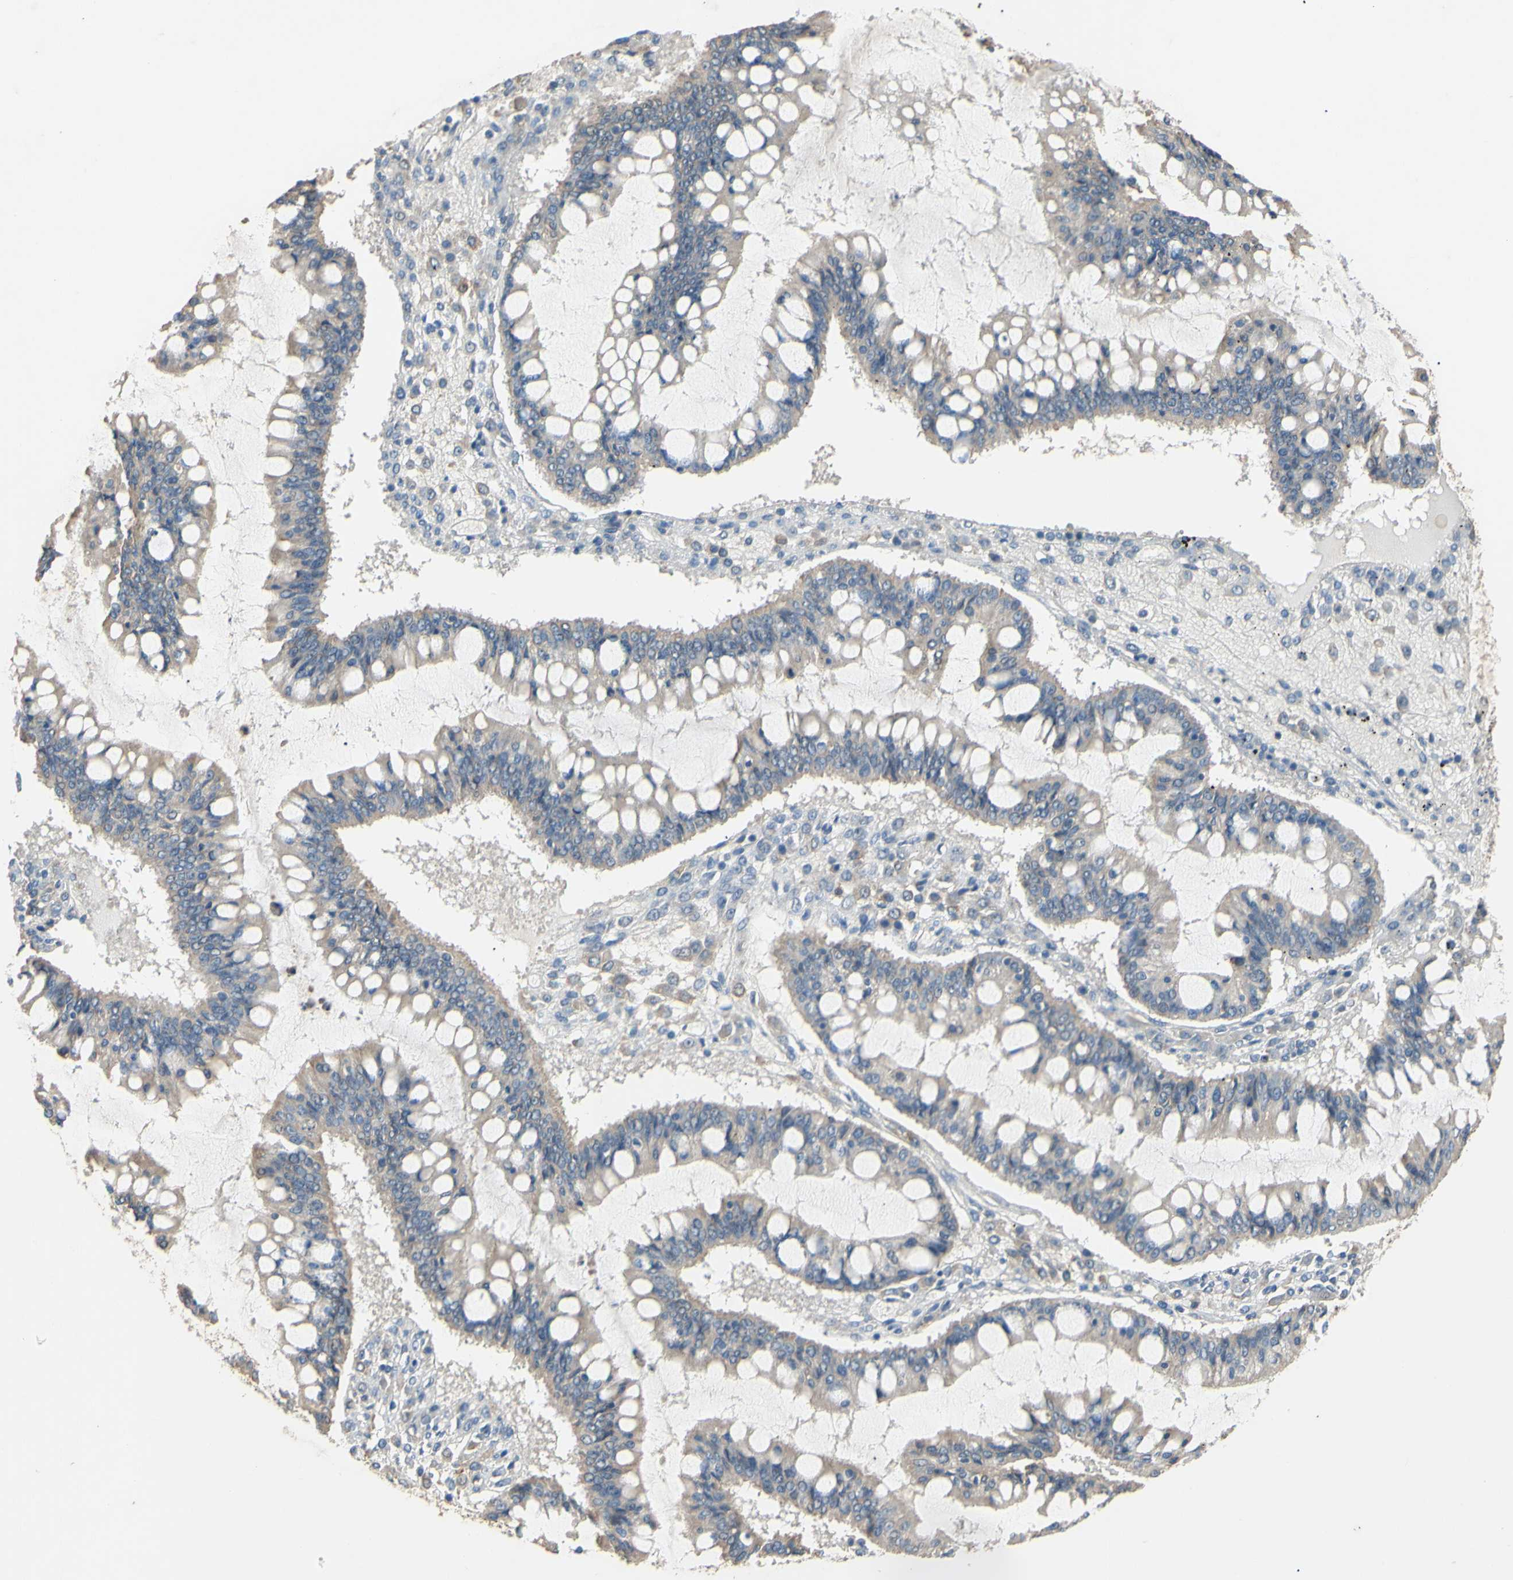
{"staining": {"intensity": "weak", "quantity": "<25%", "location": "cytoplasmic/membranous"}, "tissue": "ovarian cancer", "cell_type": "Tumor cells", "image_type": "cancer", "snomed": [{"axis": "morphology", "description": "Cystadenocarcinoma, mucinous, NOS"}, {"axis": "topography", "description": "Ovary"}], "caption": "Ovarian cancer stained for a protein using immunohistochemistry demonstrates no expression tumor cells.", "gene": "PTGIS", "patient": {"sex": "female", "age": 73}}